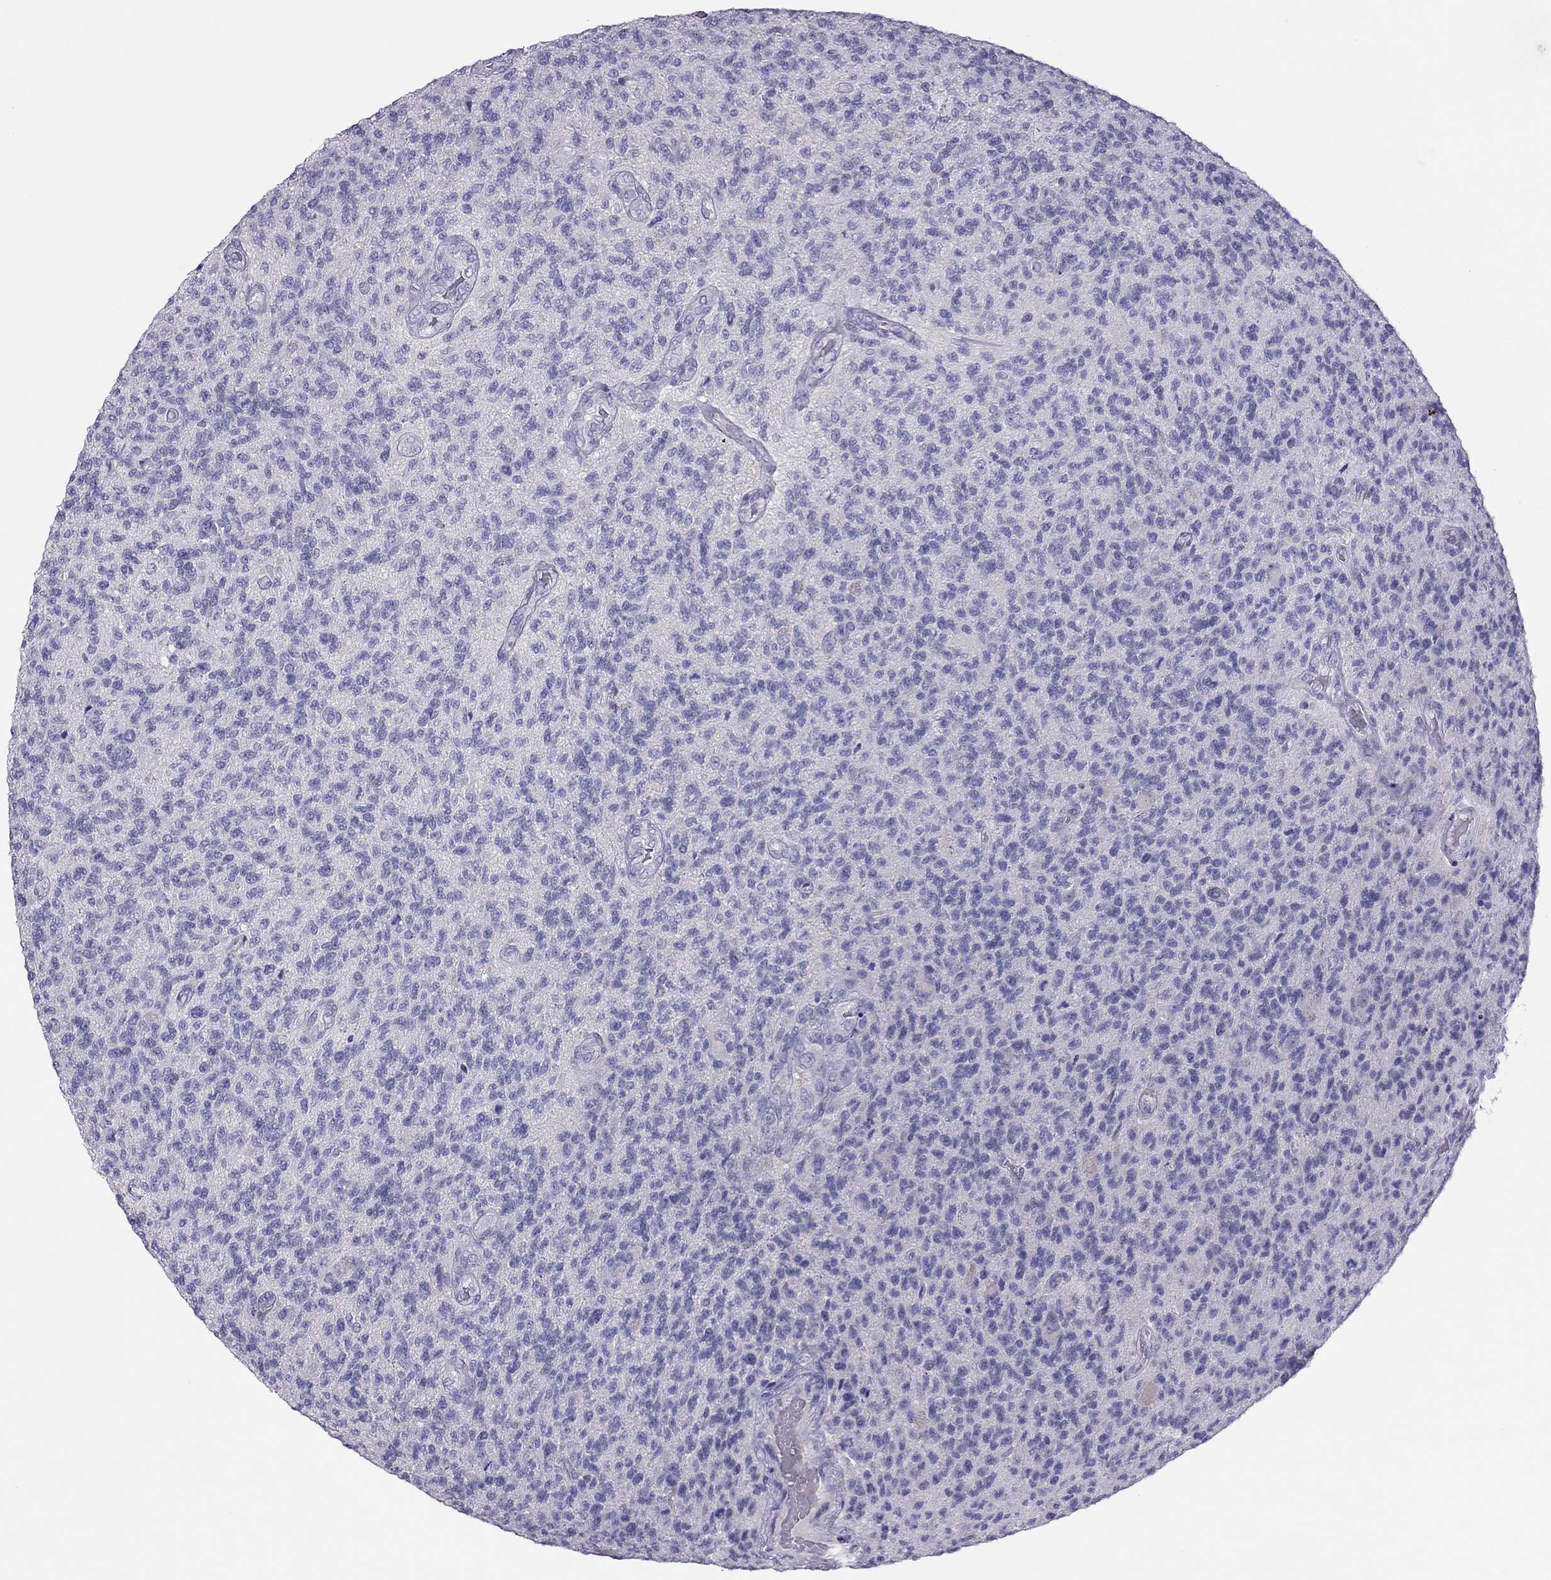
{"staining": {"intensity": "negative", "quantity": "none", "location": "none"}, "tissue": "glioma", "cell_type": "Tumor cells", "image_type": "cancer", "snomed": [{"axis": "morphology", "description": "Glioma, malignant, High grade"}, {"axis": "topography", "description": "Brain"}], "caption": "Malignant high-grade glioma was stained to show a protein in brown. There is no significant staining in tumor cells.", "gene": "TEX14", "patient": {"sex": "male", "age": 56}}